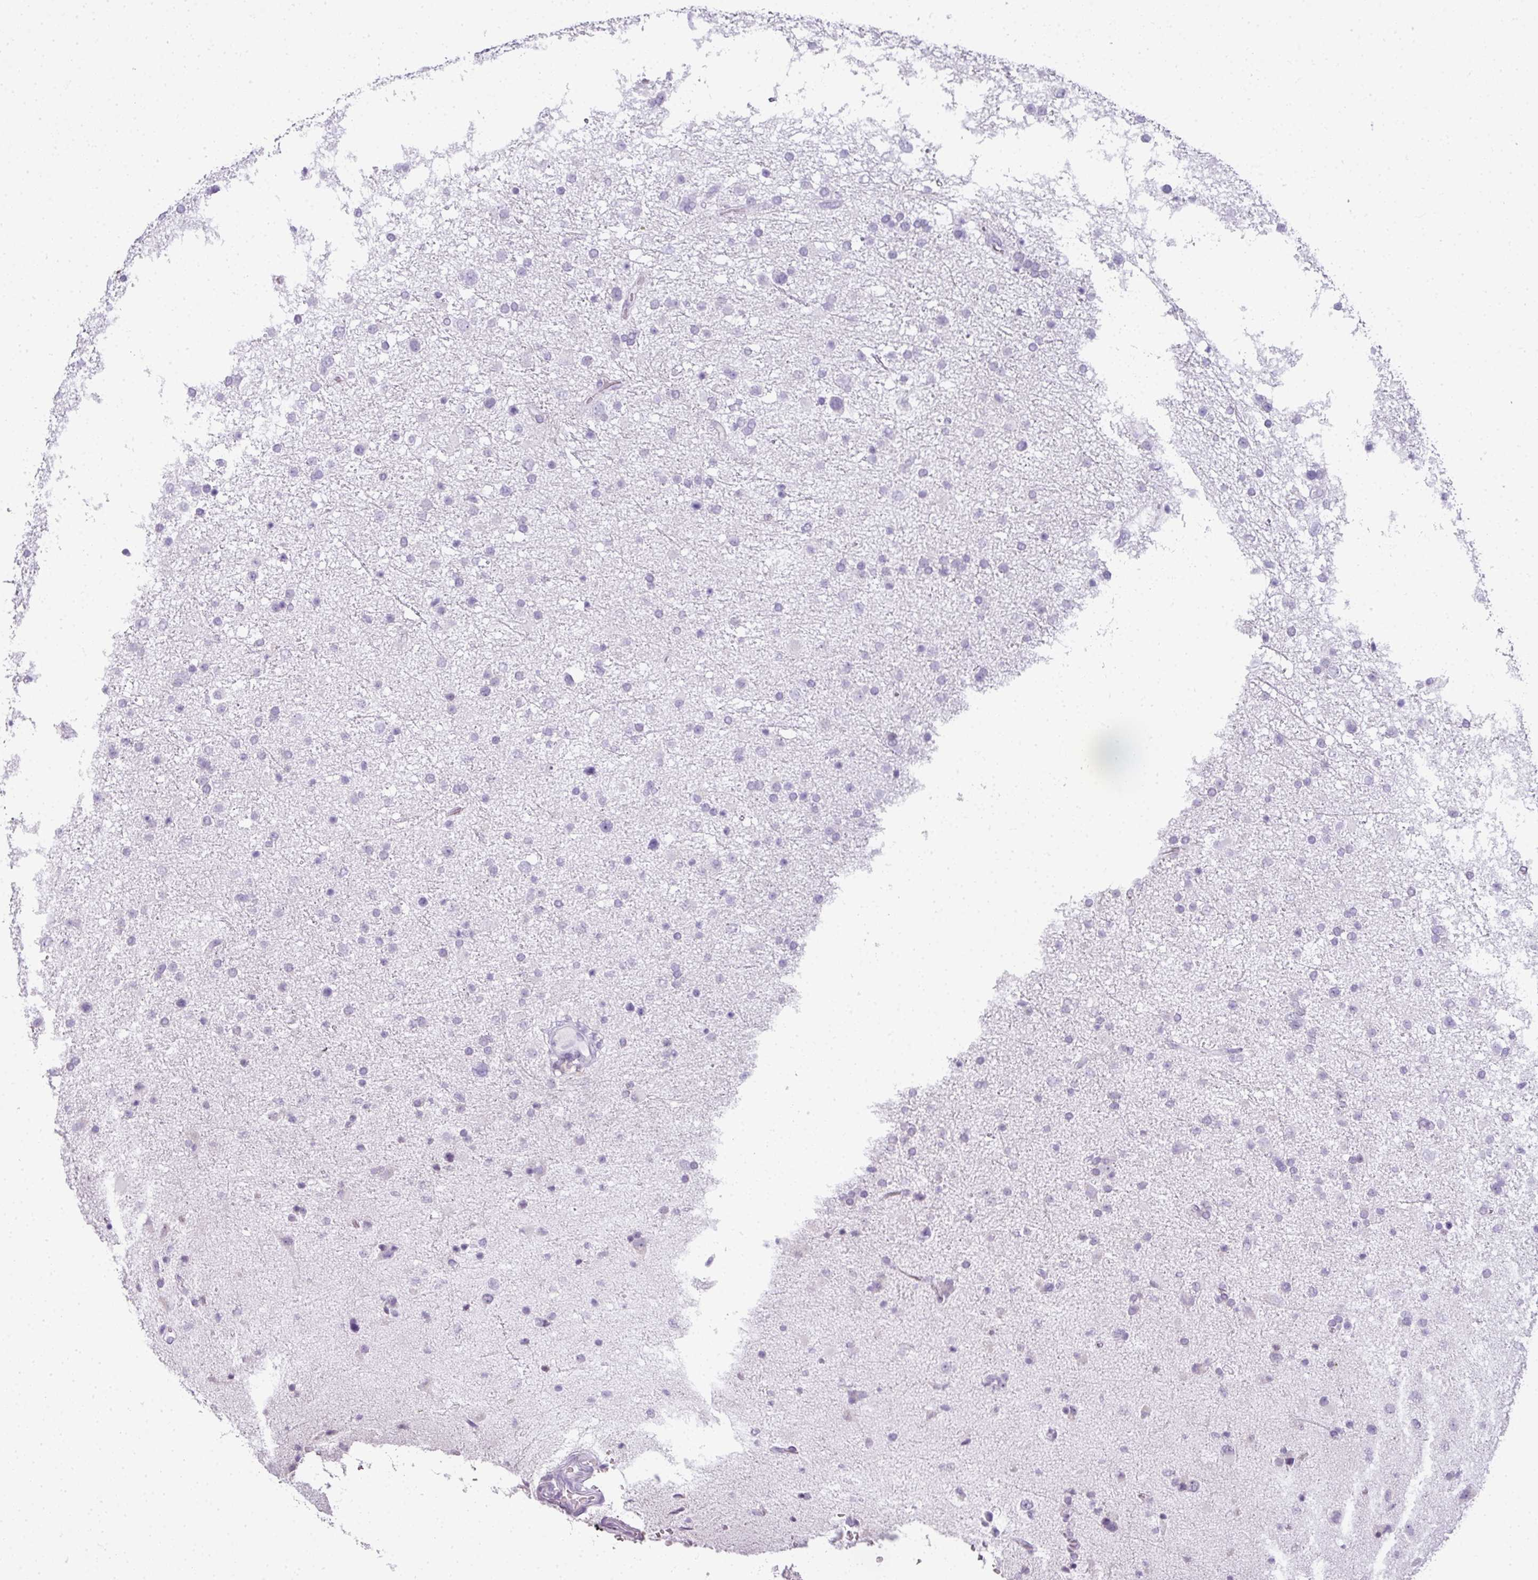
{"staining": {"intensity": "negative", "quantity": "none", "location": "none"}, "tissue": "glioma", "cell_type": "Tumor cells", "image_type": "cancer", "snomed": [{"axis": "morphology", "description": "Glioma, malignant, Low grade"}, {"axis": "topography", "description": "Brain"}], "caption": "This is an immunohistochemistry micrograph of malignant glioma (low-grade). There is no positivity in tumor cells.", "gene": "RBMY1F", "patient": {"sex": "female", "age": 32}}